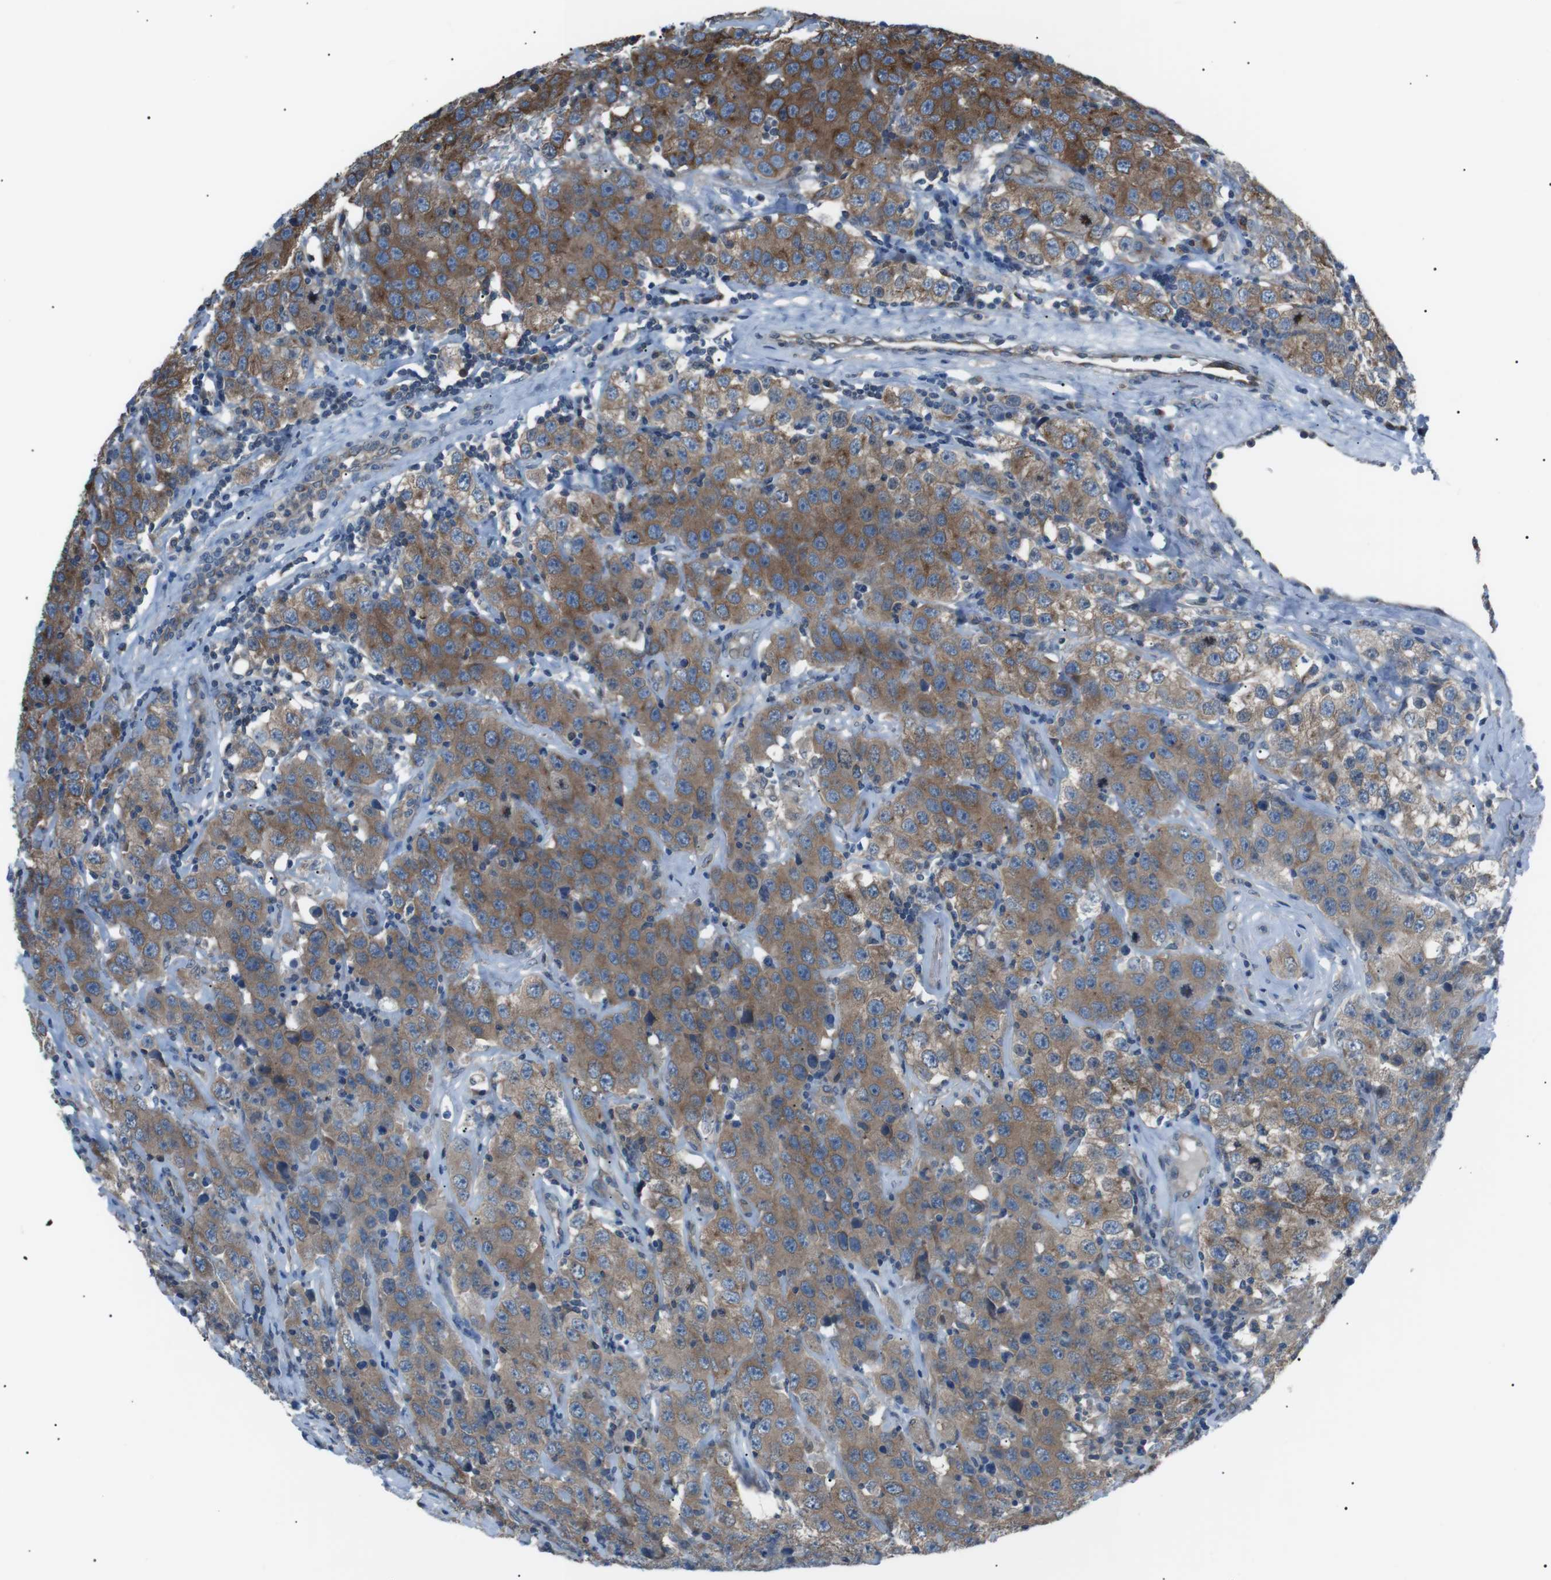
{"staining": {"intensity": "strong", "quantity": ">75%", "location": "cytoplasmic/membranous"}, "tissue": "testis cancer", "cell_type": "Tumor cells", "image_type": "cancer", "snomed": [{"axis": "morphology", "description": "Seminoma, NOS"}, {"axis": "topography", "description": "Testis"}], "caption": "An image of testis cancer stained for a protein displays strong cytoplasmic/membranous brown staining in tumor cells. The staining is performed using DAB (3,3'-diaminobenzidine) brown chromogen to label protein expression. The nuclei are counter-stained blue using hematoxylin.", "gene": "CDH26", "patient": {"sex": "male", "age": 52}}